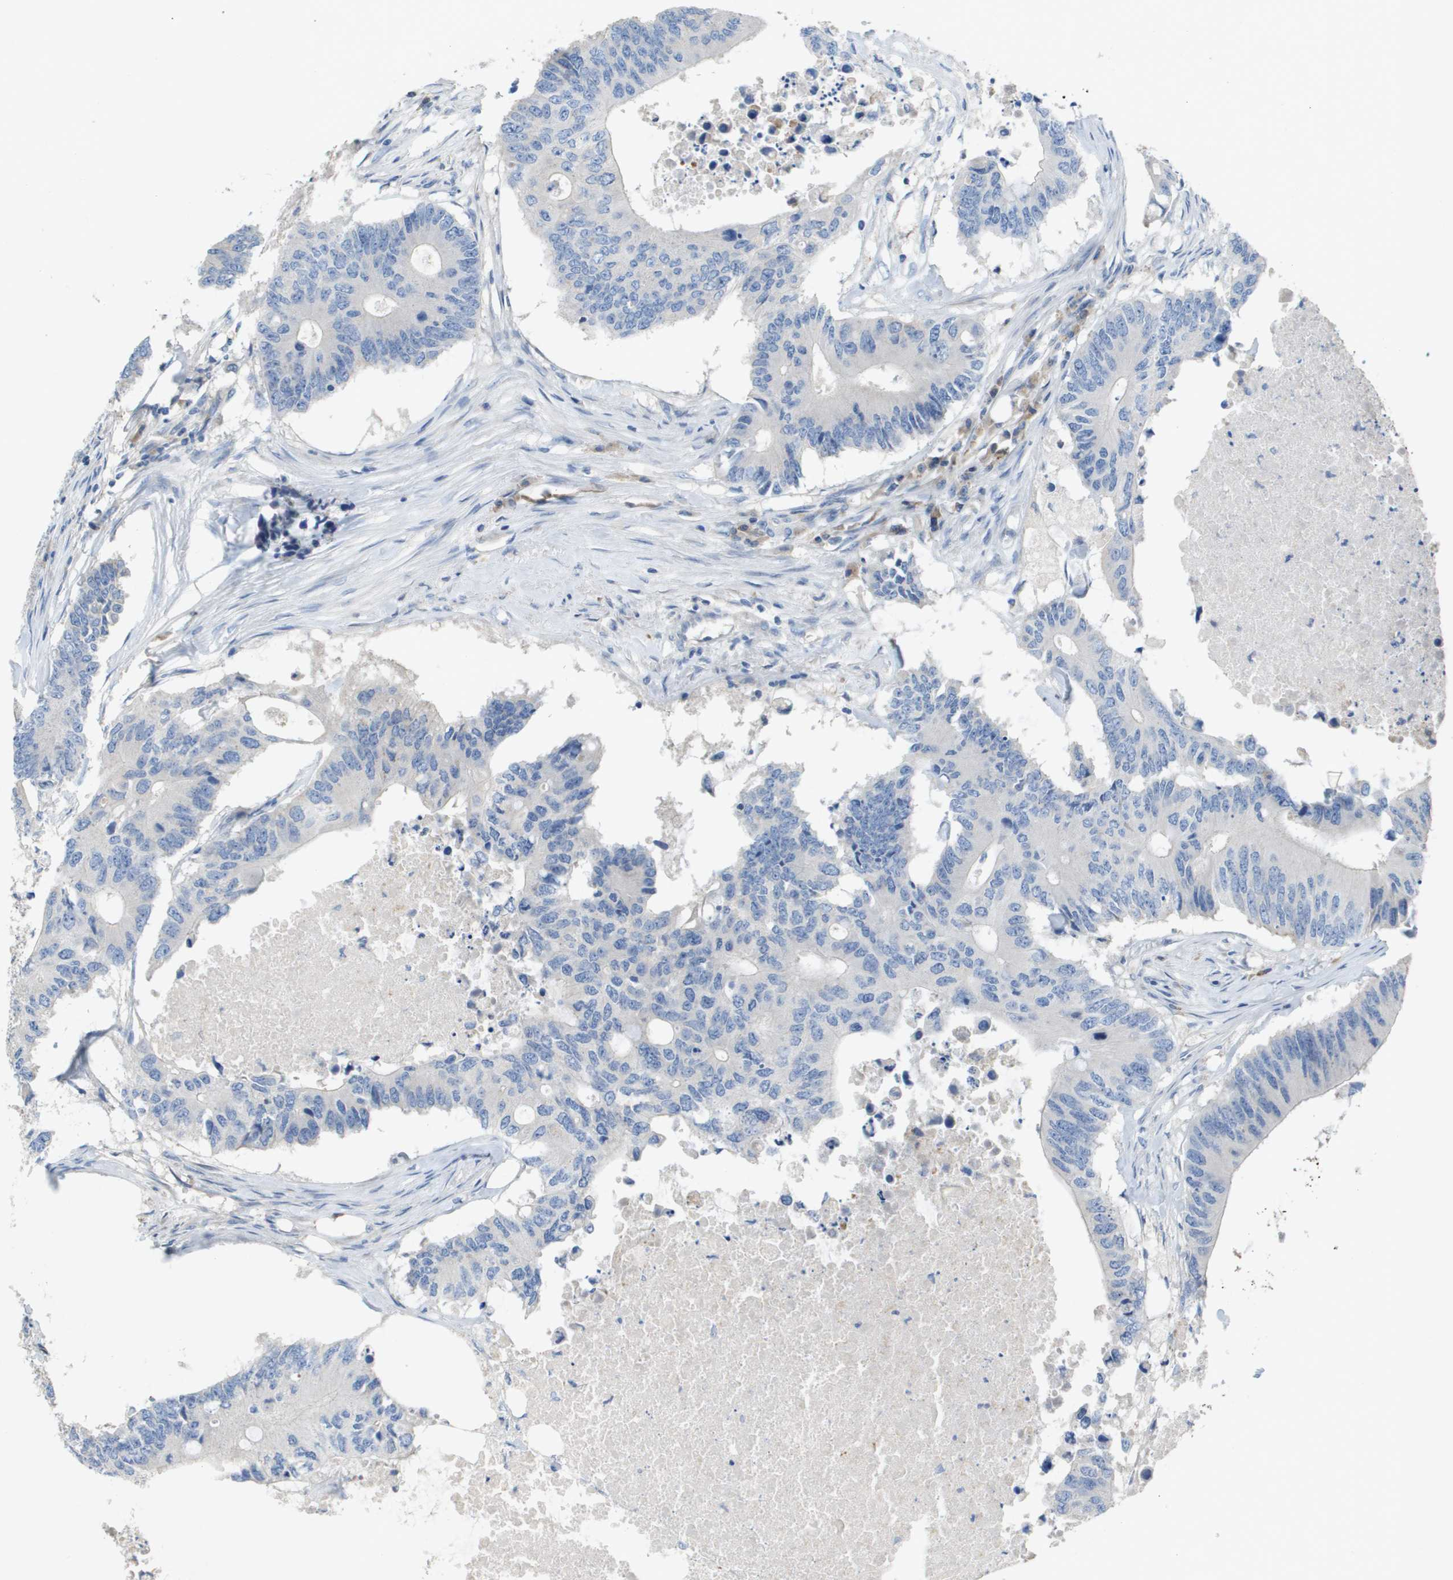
{"staining": {"intensity": "negative", "quantity": "none", "location": "none"}, "tissue": "colorectal cancer", "cell_type": "Tumor cells", "image_type": "cancer", "snomed": [{"axis": "morphology", "description": "Adenocarcinoma, NOS"}, {"axis": "topography", "description": "Colon"}], "caption": "DAB immunohistochemical staining of human colorectal adenocarcinoma shows no significant expression in tumor cells.", "gene": "CASP10", "patient": {"sex": "male", "age": 71}}